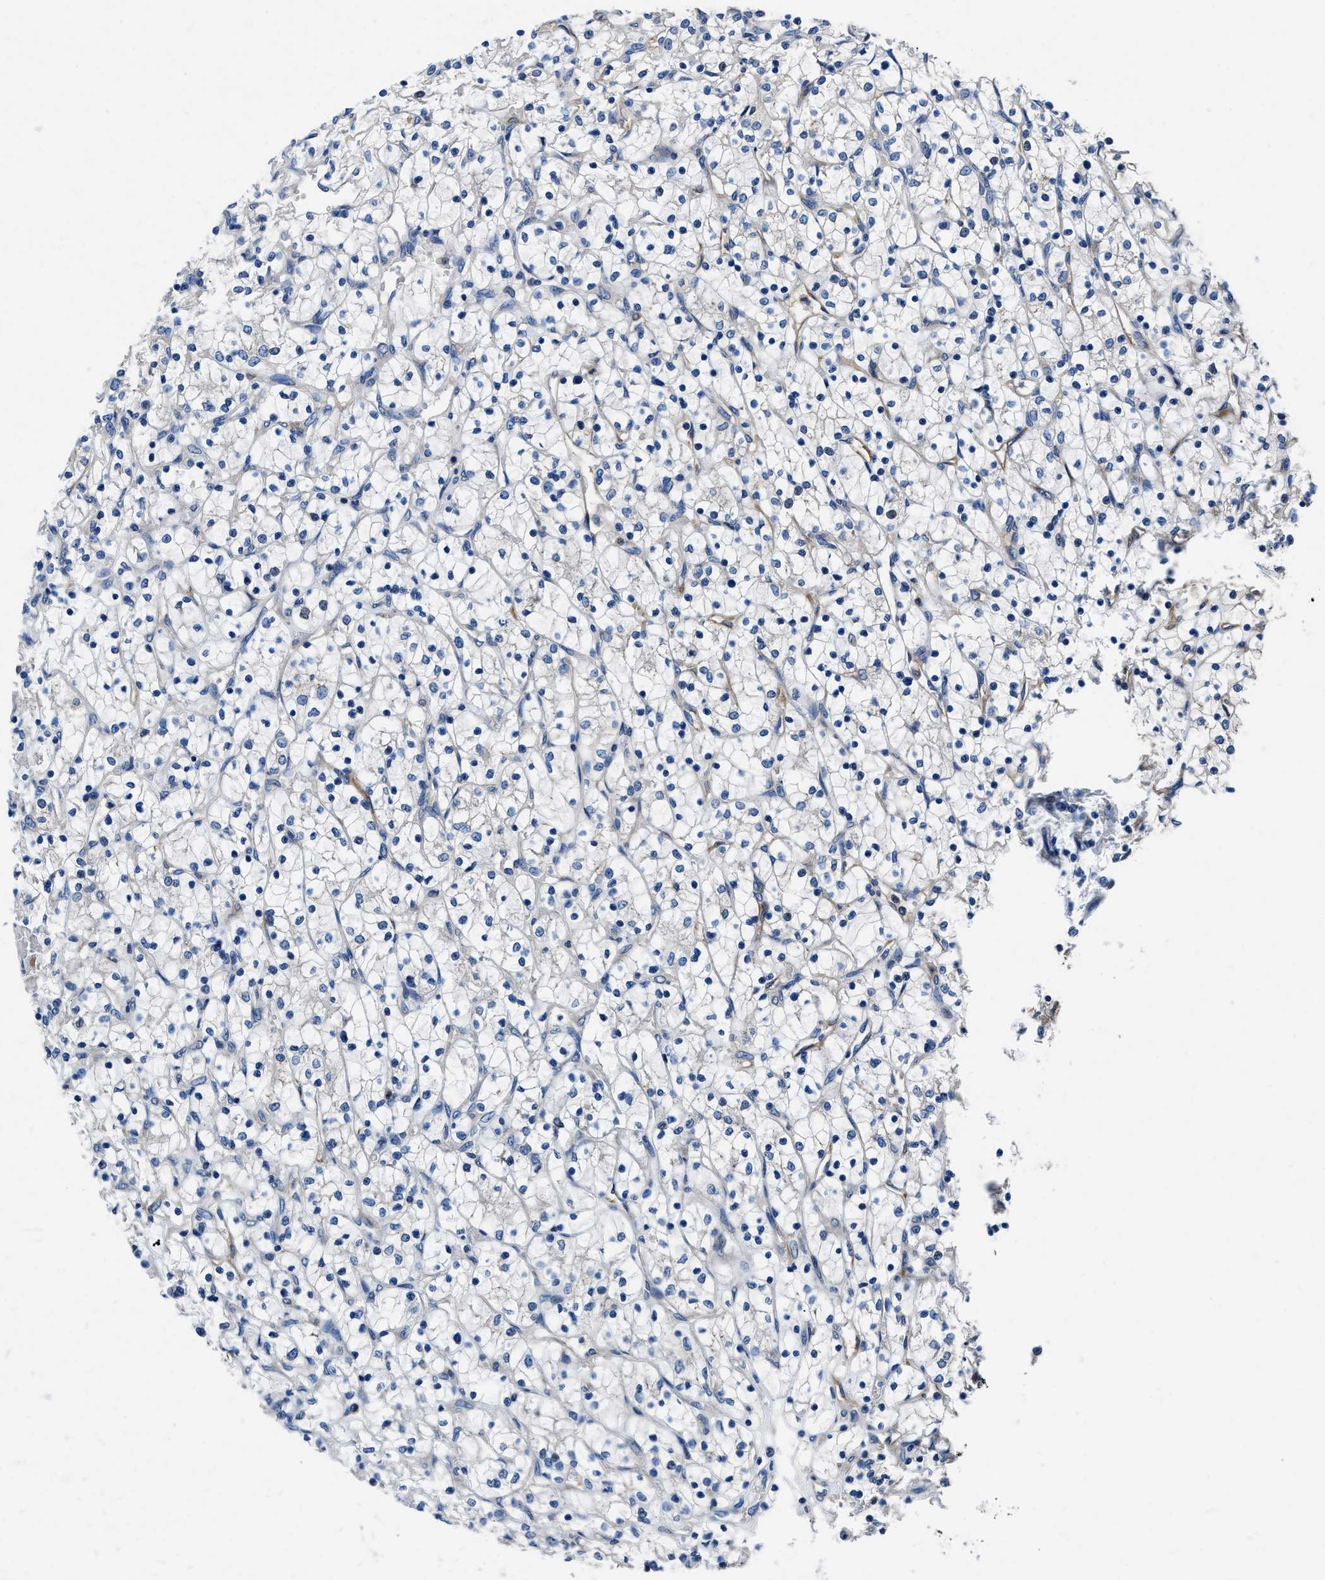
{"staining": {"intensity": "negative", "quantity": "none", "location": "none"}, "tissue": "renal cancer", "cell_type": "Tumor cells", "image_type": "cancer", "snomed": [{"axis": "morphology", "description": "Adenocarcinoma, NOS"}, {"axis": "topography", "description": "Kidney"}], "caption": "This is a photomicrograph of immunohistochemistry (IHC) staining of adenocarcinoma (renal), which shows no staining in tumor cells.", "gene": "NEU1", "patient": {"sex": "female", "age": 69}}